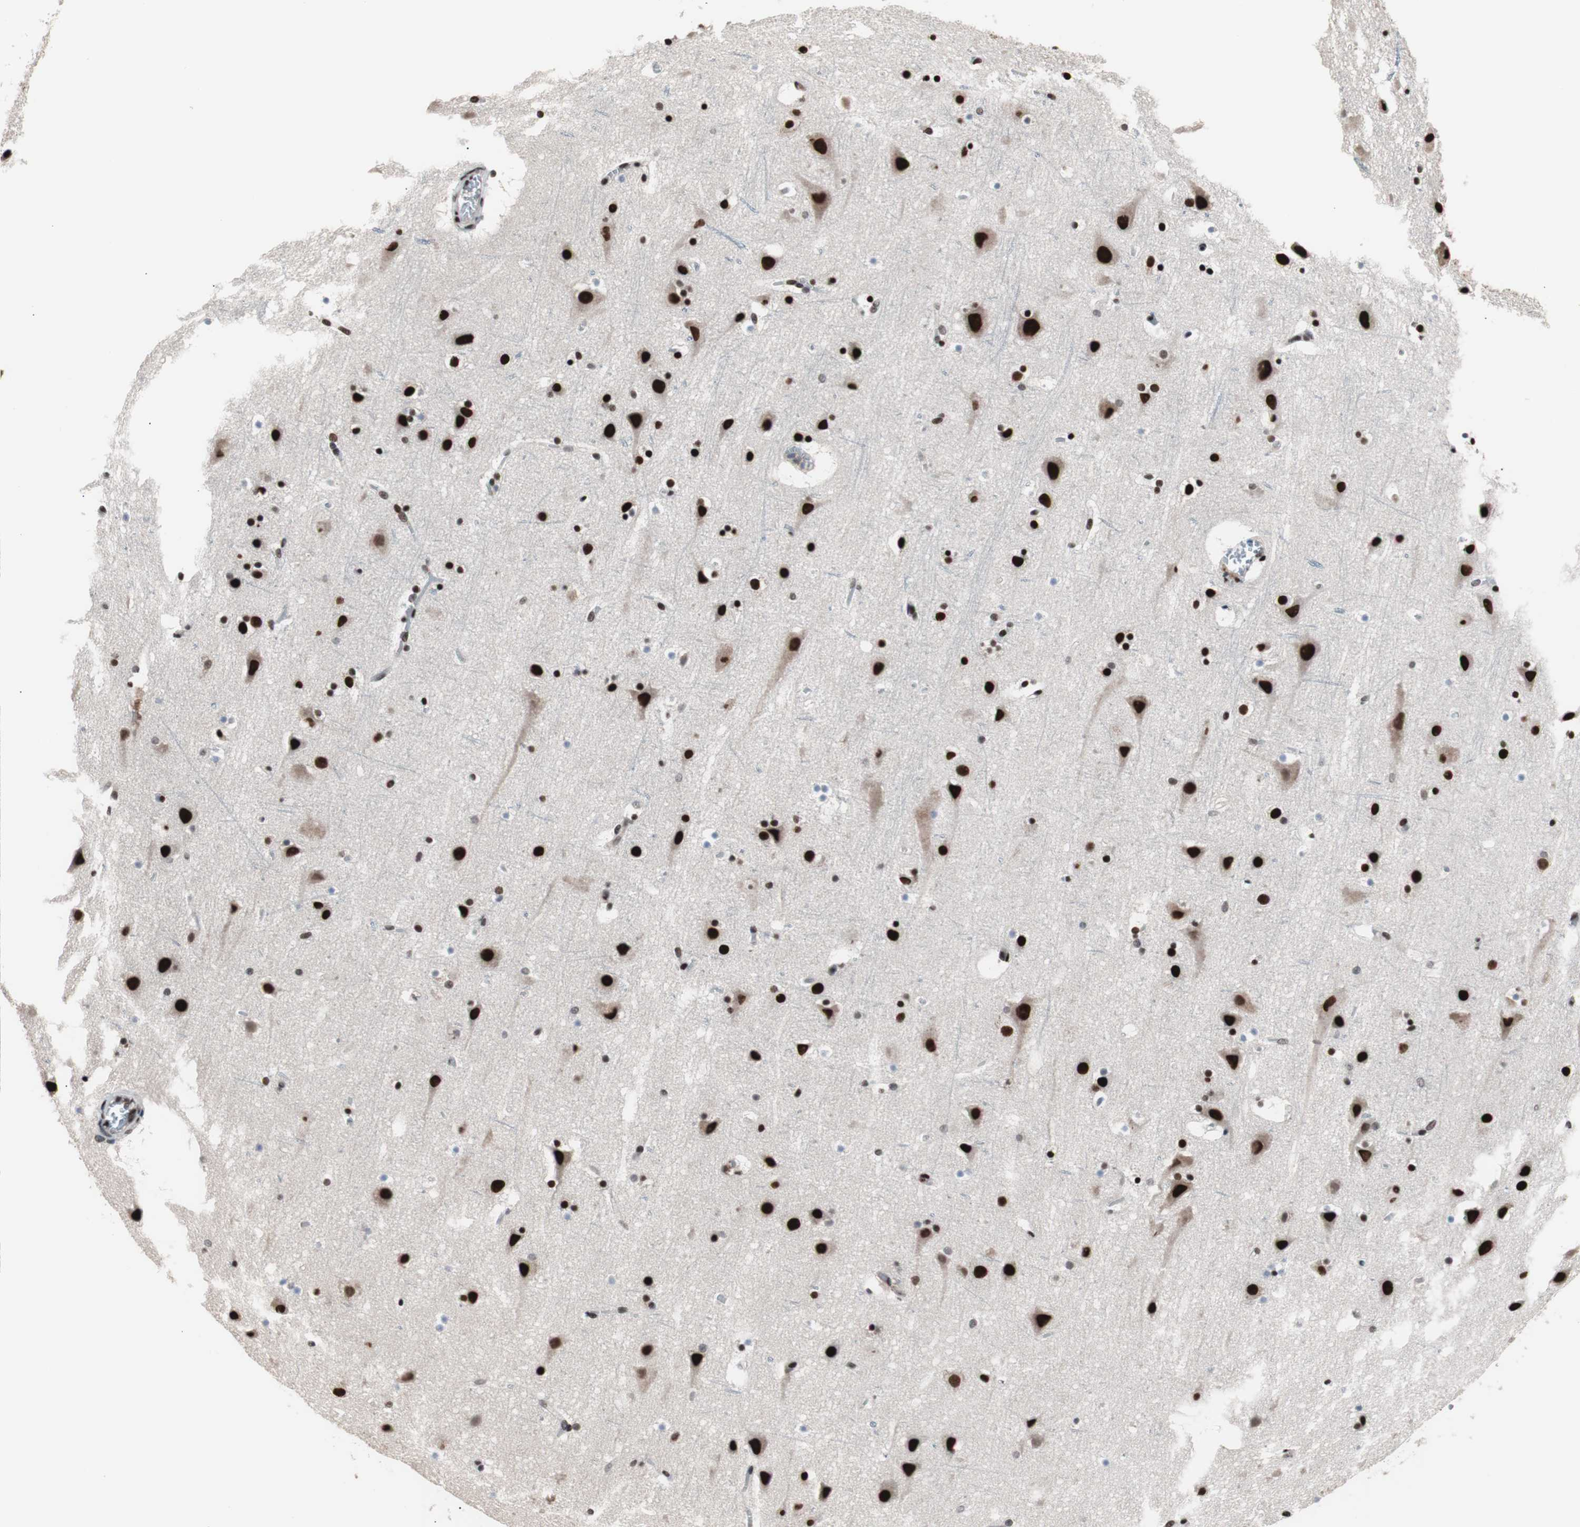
{"staining": {"intensity": "weak", "quantity": "25%-75%", "location": "nuclear"}, "tissue": "cerebral cortex", "cell_type": "Endothelial cells", "image_type": "normal", "snomed": [{"axis": "morphology", "description": "Normal tissue, NOS"}, {"axis": "topography", "description": "Cerebral cortex"}], "caption": "Immunohistochemistry micrograph of benign cerebral cortex: cerebral cortex stained using immunohistochemistry exhibits low levels of weak protein expression localized specifically in the nuclear of endothelial cells, appearing as a nuclear brown color.", "gene": "POGZ", "patient": {"sex": "male", "age": 45}}